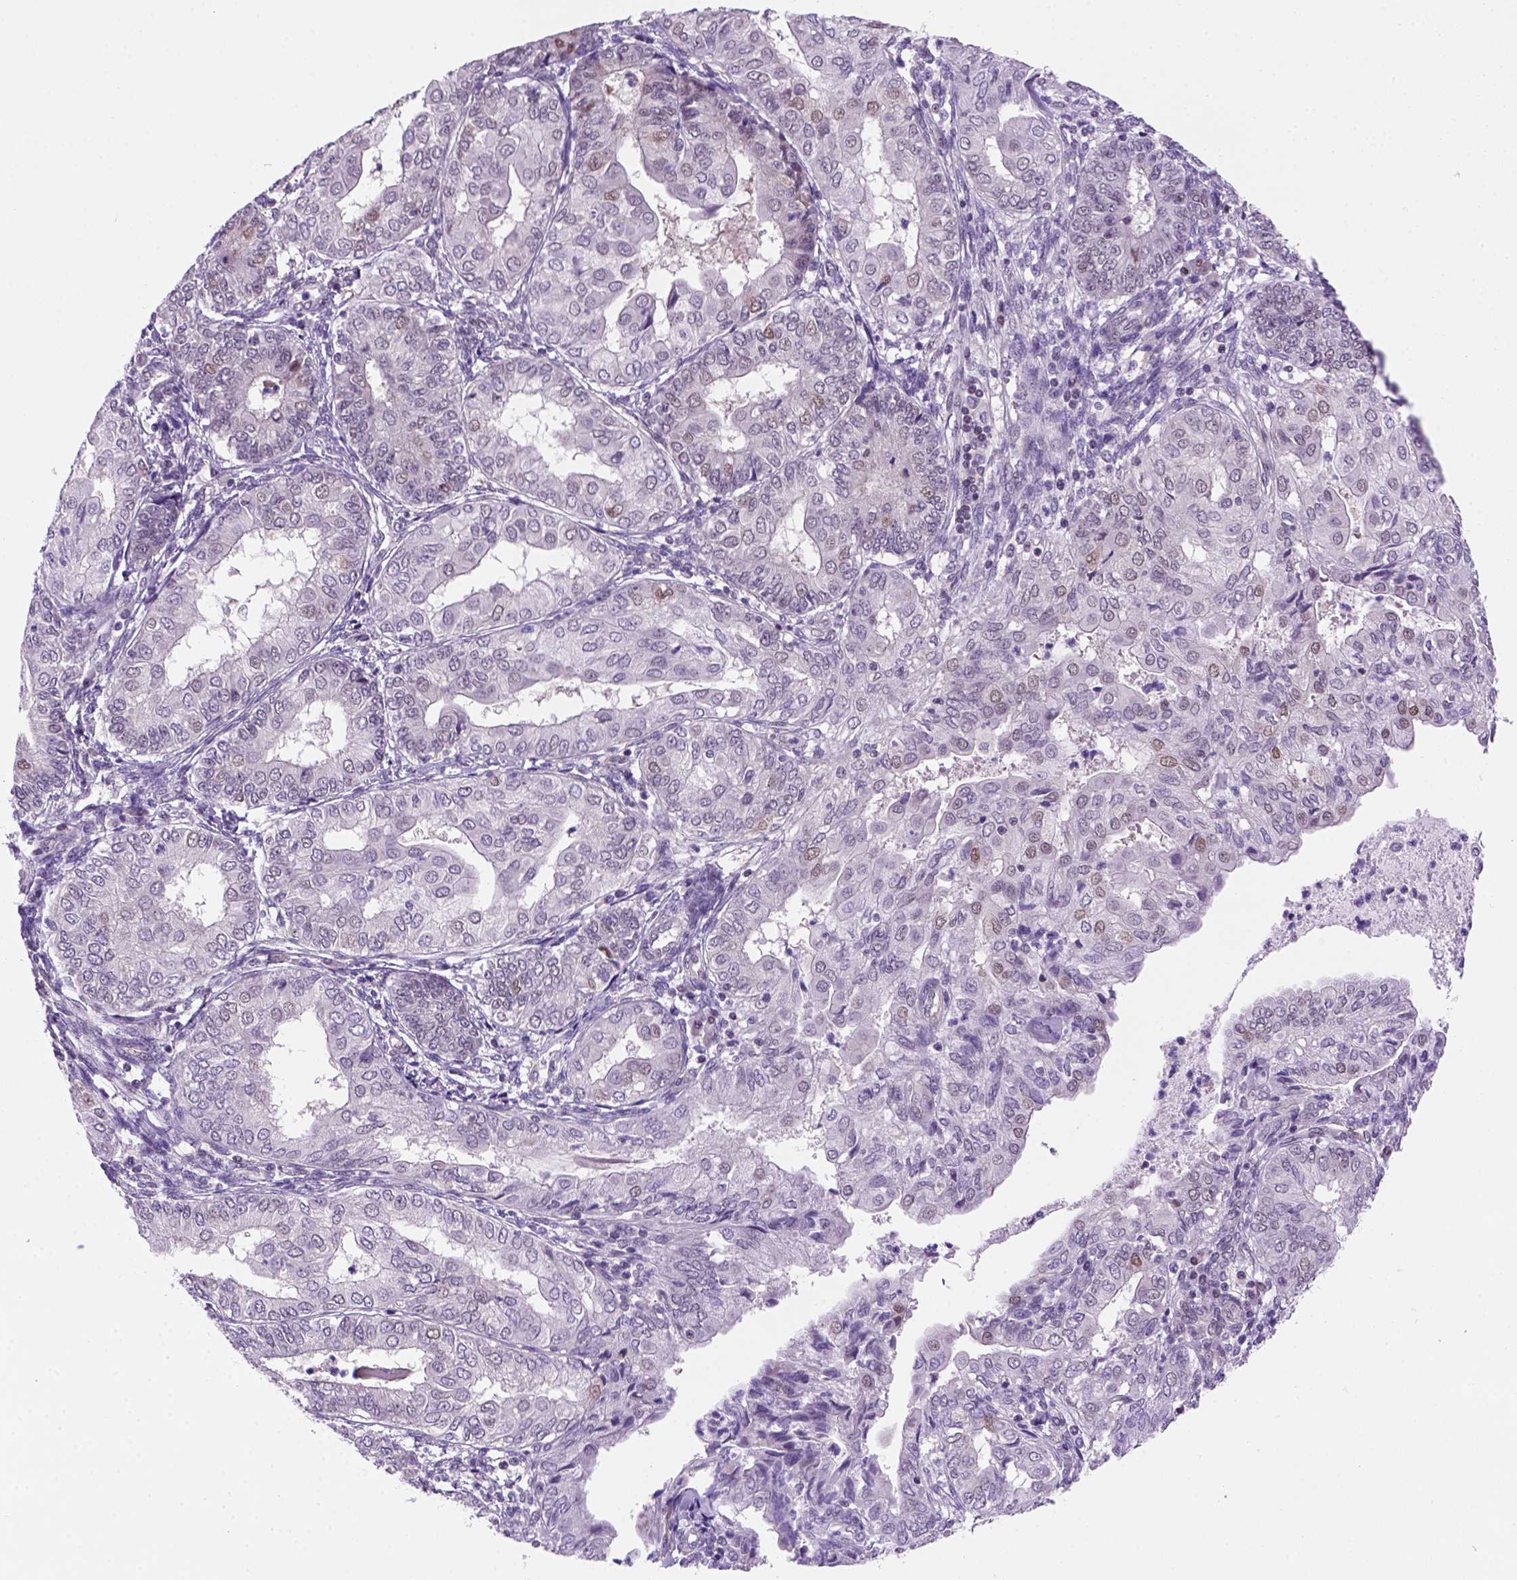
{"staining": {"intensity": "negative", "quantity": "none", "location": "none"}, "tissue": "endometrial cancer", "cell_type": "Tumor cells", "image_type": "cancer", "snomed": [{"axis": "morphology", "description": "Adenocarcinoma, NOS"}, {"axis": "topography", "description": "Endometrium"}], "caption": "Immunohistochemical staining of human endometrial cancer shows no significant expression in tumor cells.", "gene": "MGMT", "patient": {"sex": "female", "age": 68}}